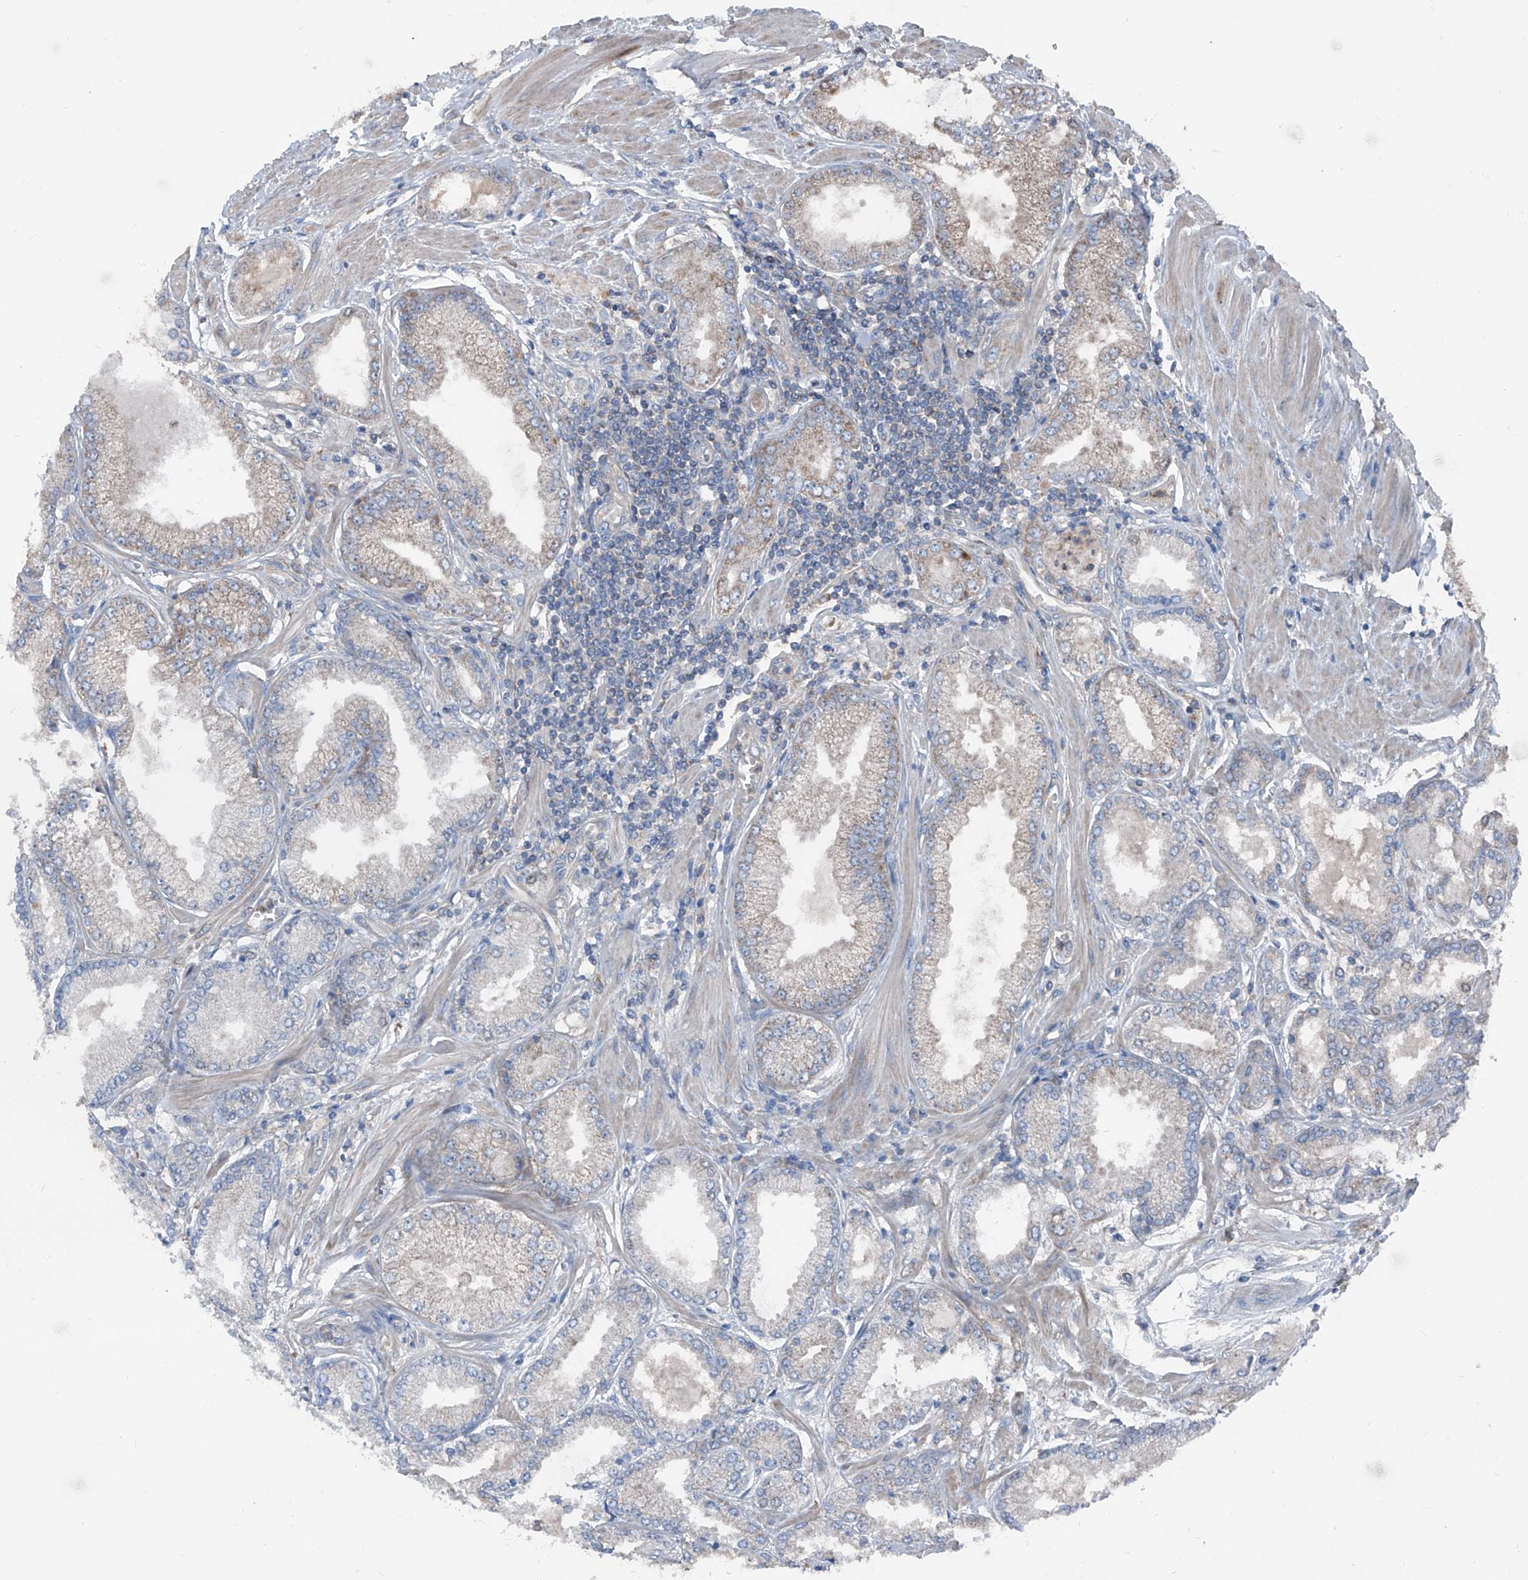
{"staining": {"intensity": "moderate", "quantity": "<25%", "location": "cytoplasmic/membranous"}, "tissue": "prostate cancer", "cell_type": "Tumor cells", "image_type": "cancer", "snomed": [{"axis": "morphology", "description": "Adenocarcinoma, Low grade"}, {"axis": "topography", "description": "Prostate"}], "caption": "About <25% of tumor cells in human prostate cancer (low-grade adenocarcinoma) demonstrate moderate cytoplasmic/membranous protein expression as visualized by brown immunohistochemical staining.", "gene": "GPAT3", "patient": {"sex": "male", "age": 62}}